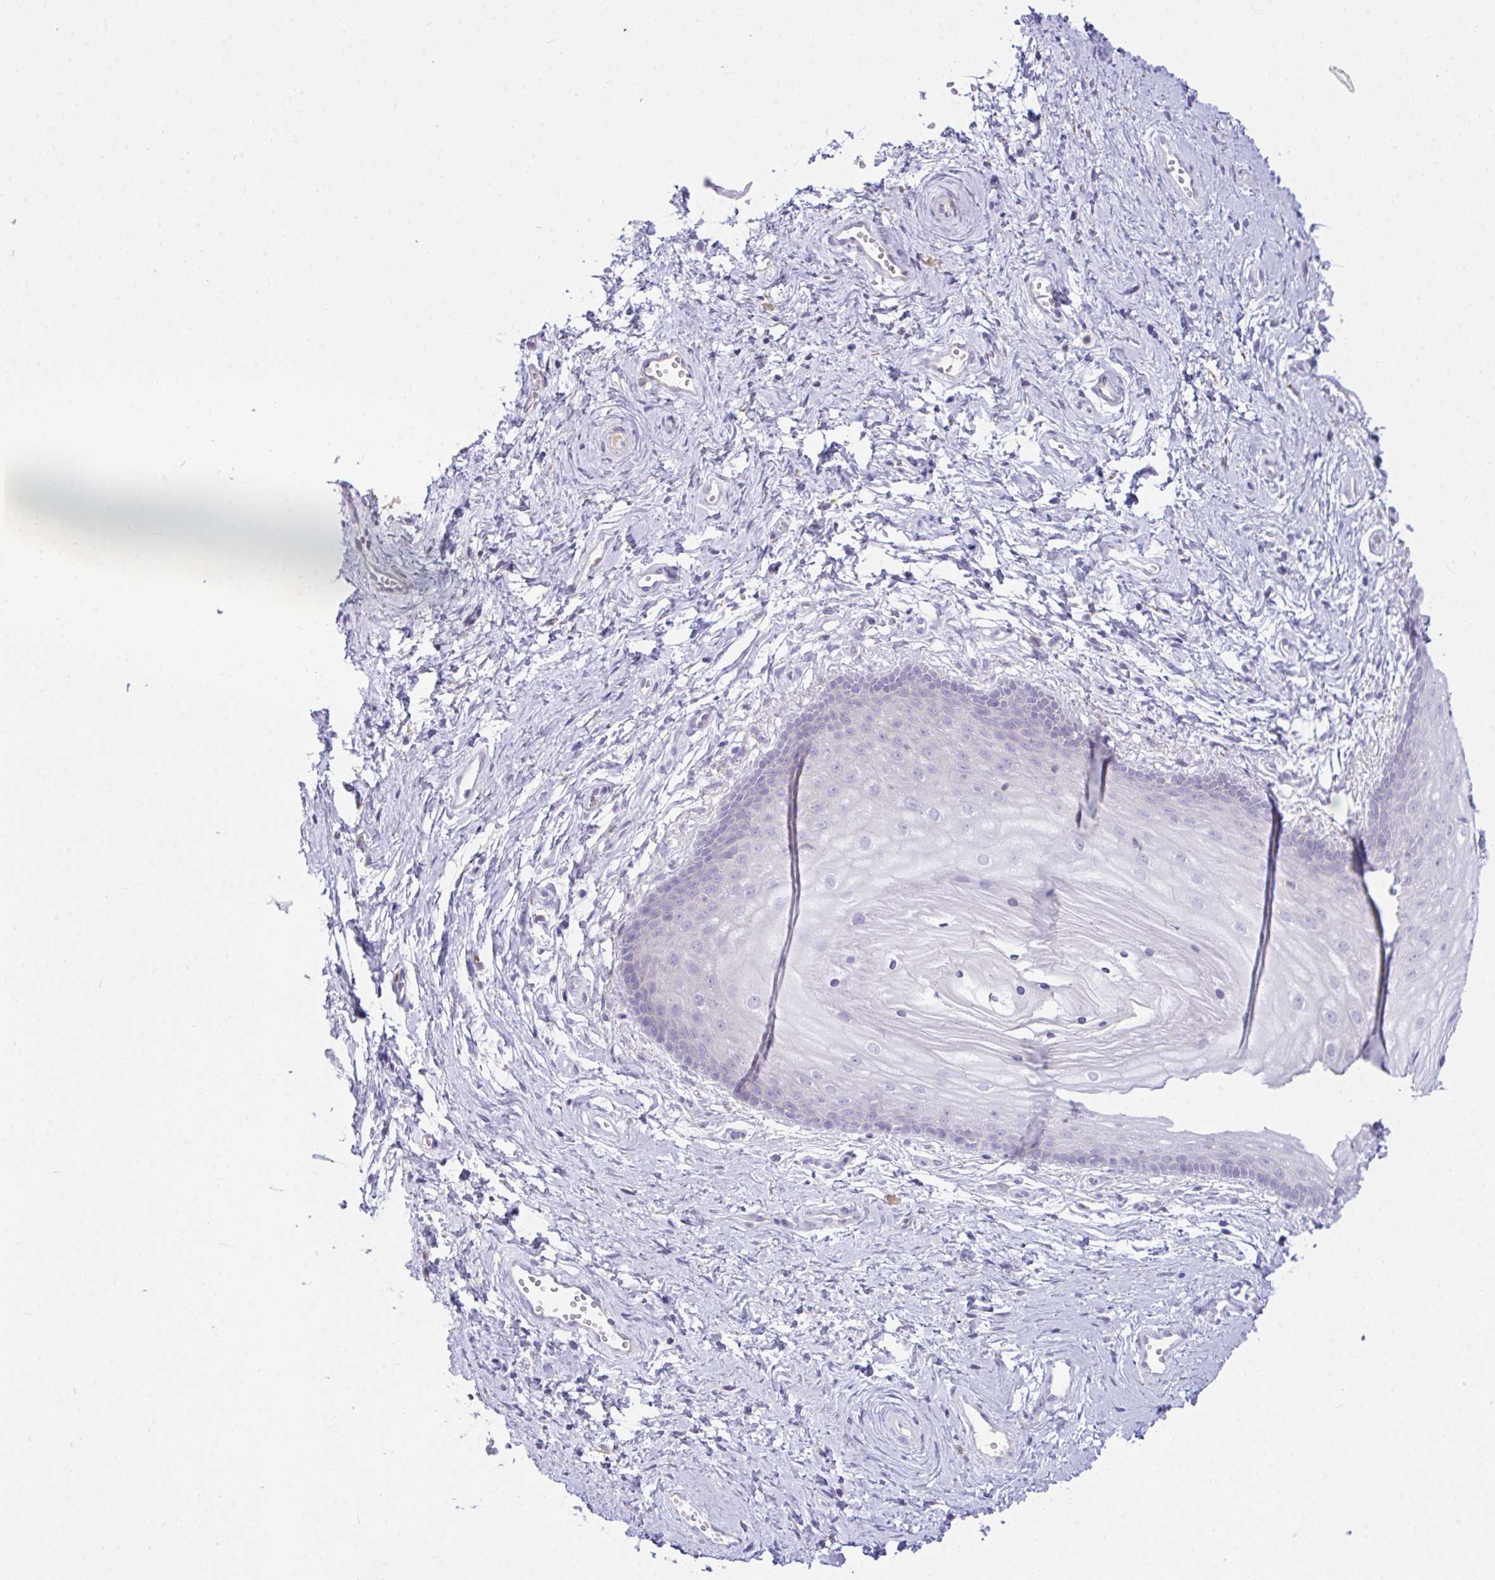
{"staining": {"intensity": "negative", "quantity": "none", "location": "none"}, "tissue": "vagina", "cell_type": "Squamous epithelial cells", "image_type": "normal", "snomed": [{"axis": "morphology", "description": "Normal tissue, NOS"}, {"axis": "topography", "description": "Vagina"}], "caption": "Squamous epithelial cells are negative for protein expression in unremarkable human vagina. The staining was performed using DAB to visualize the protein expression in brown, while the nuclei were stained in blue with hematoxylin (Magnification: 20x).", "gene": "SEMA6B", "patient": {"sex": "female", "age": 38}}